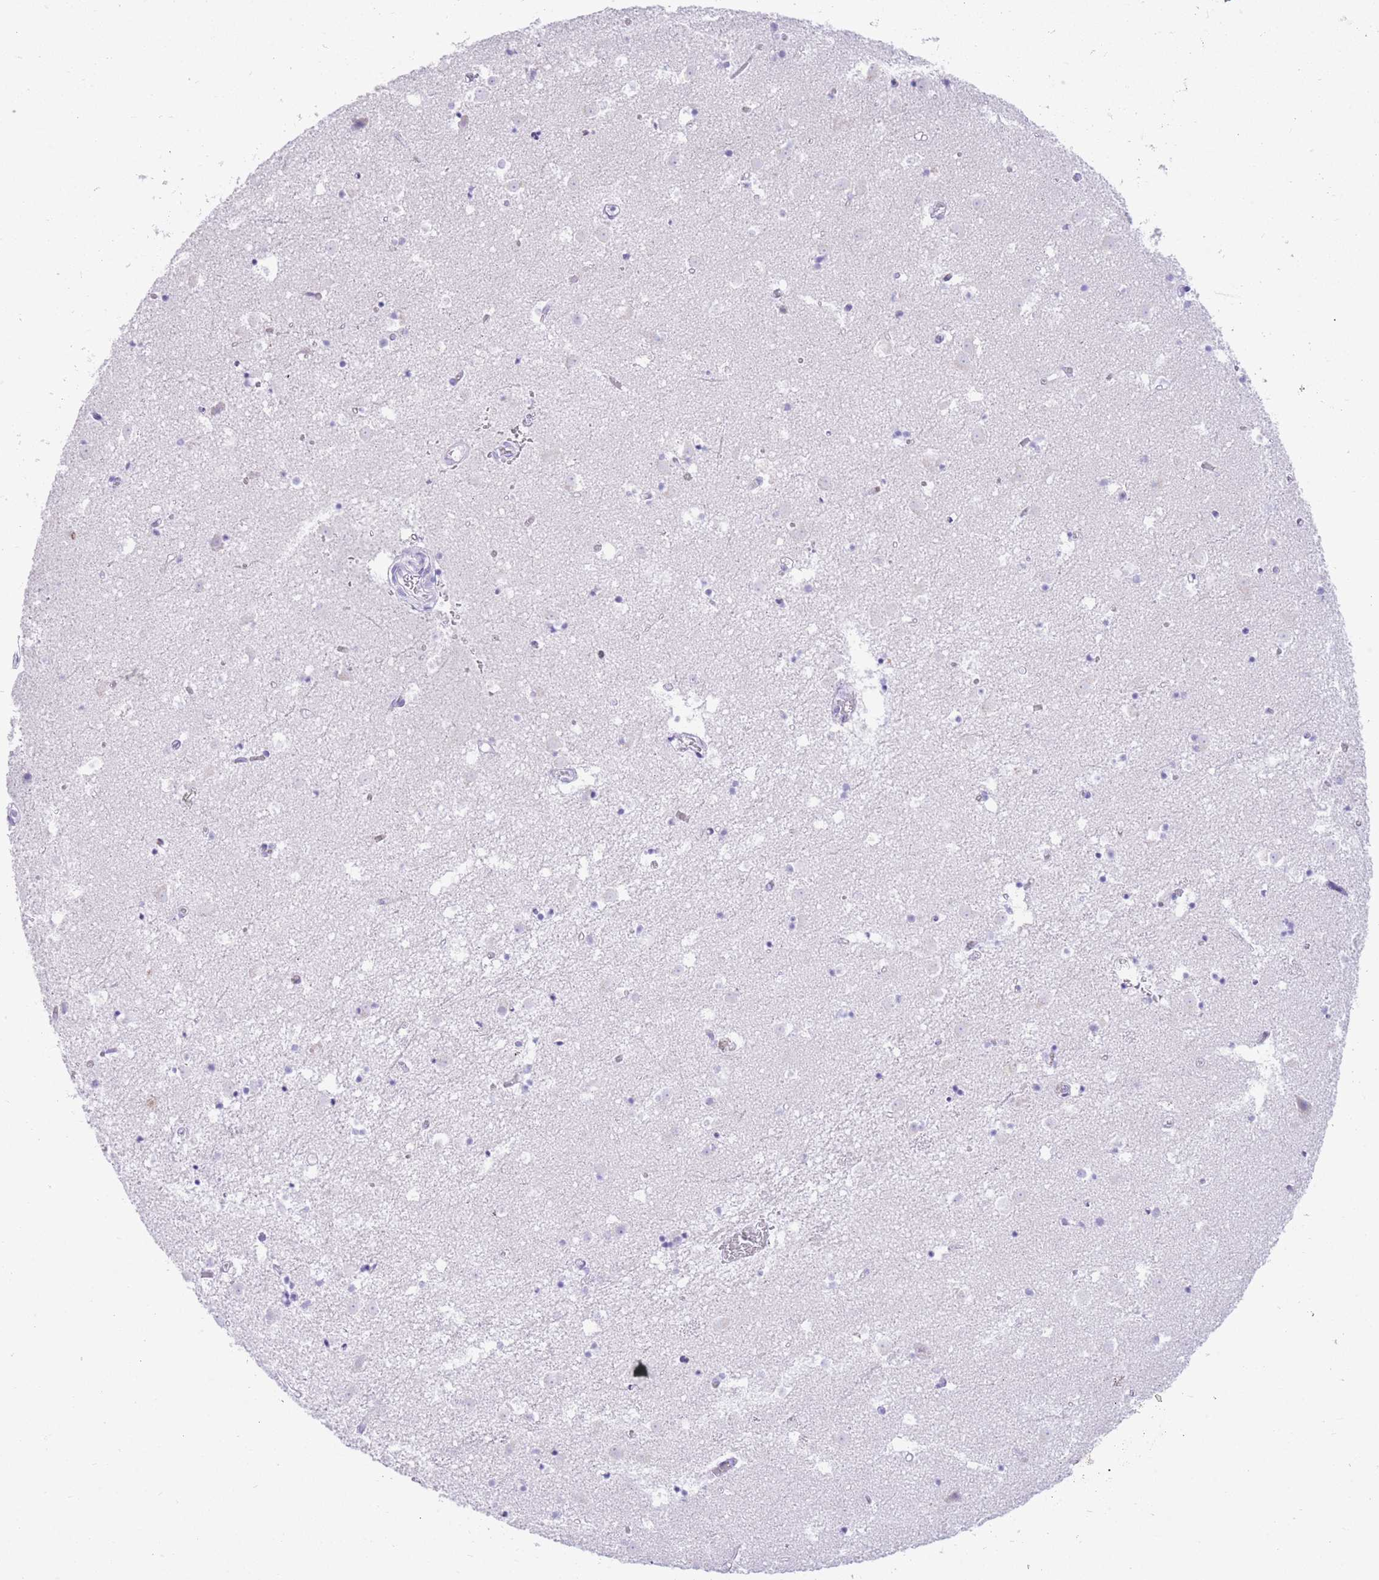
{"staining": {"intensity": "negative", "quantity": "none", "location": "none"}, "tissue": "caudate", "cell_type": "Glial cells", "image_type": "normal", "snomed": [{"axis": "morphology", "description": "Normal tissue, NOS"}, {"axis": "topography", "description": "Lateral ventricle wall"}], "caption": "Immunohistochemistry of normal human caudate demonstrates no expression in glial cells.", "gene": "ELOA2", "patient": {"sex": "male", "age": 25}}